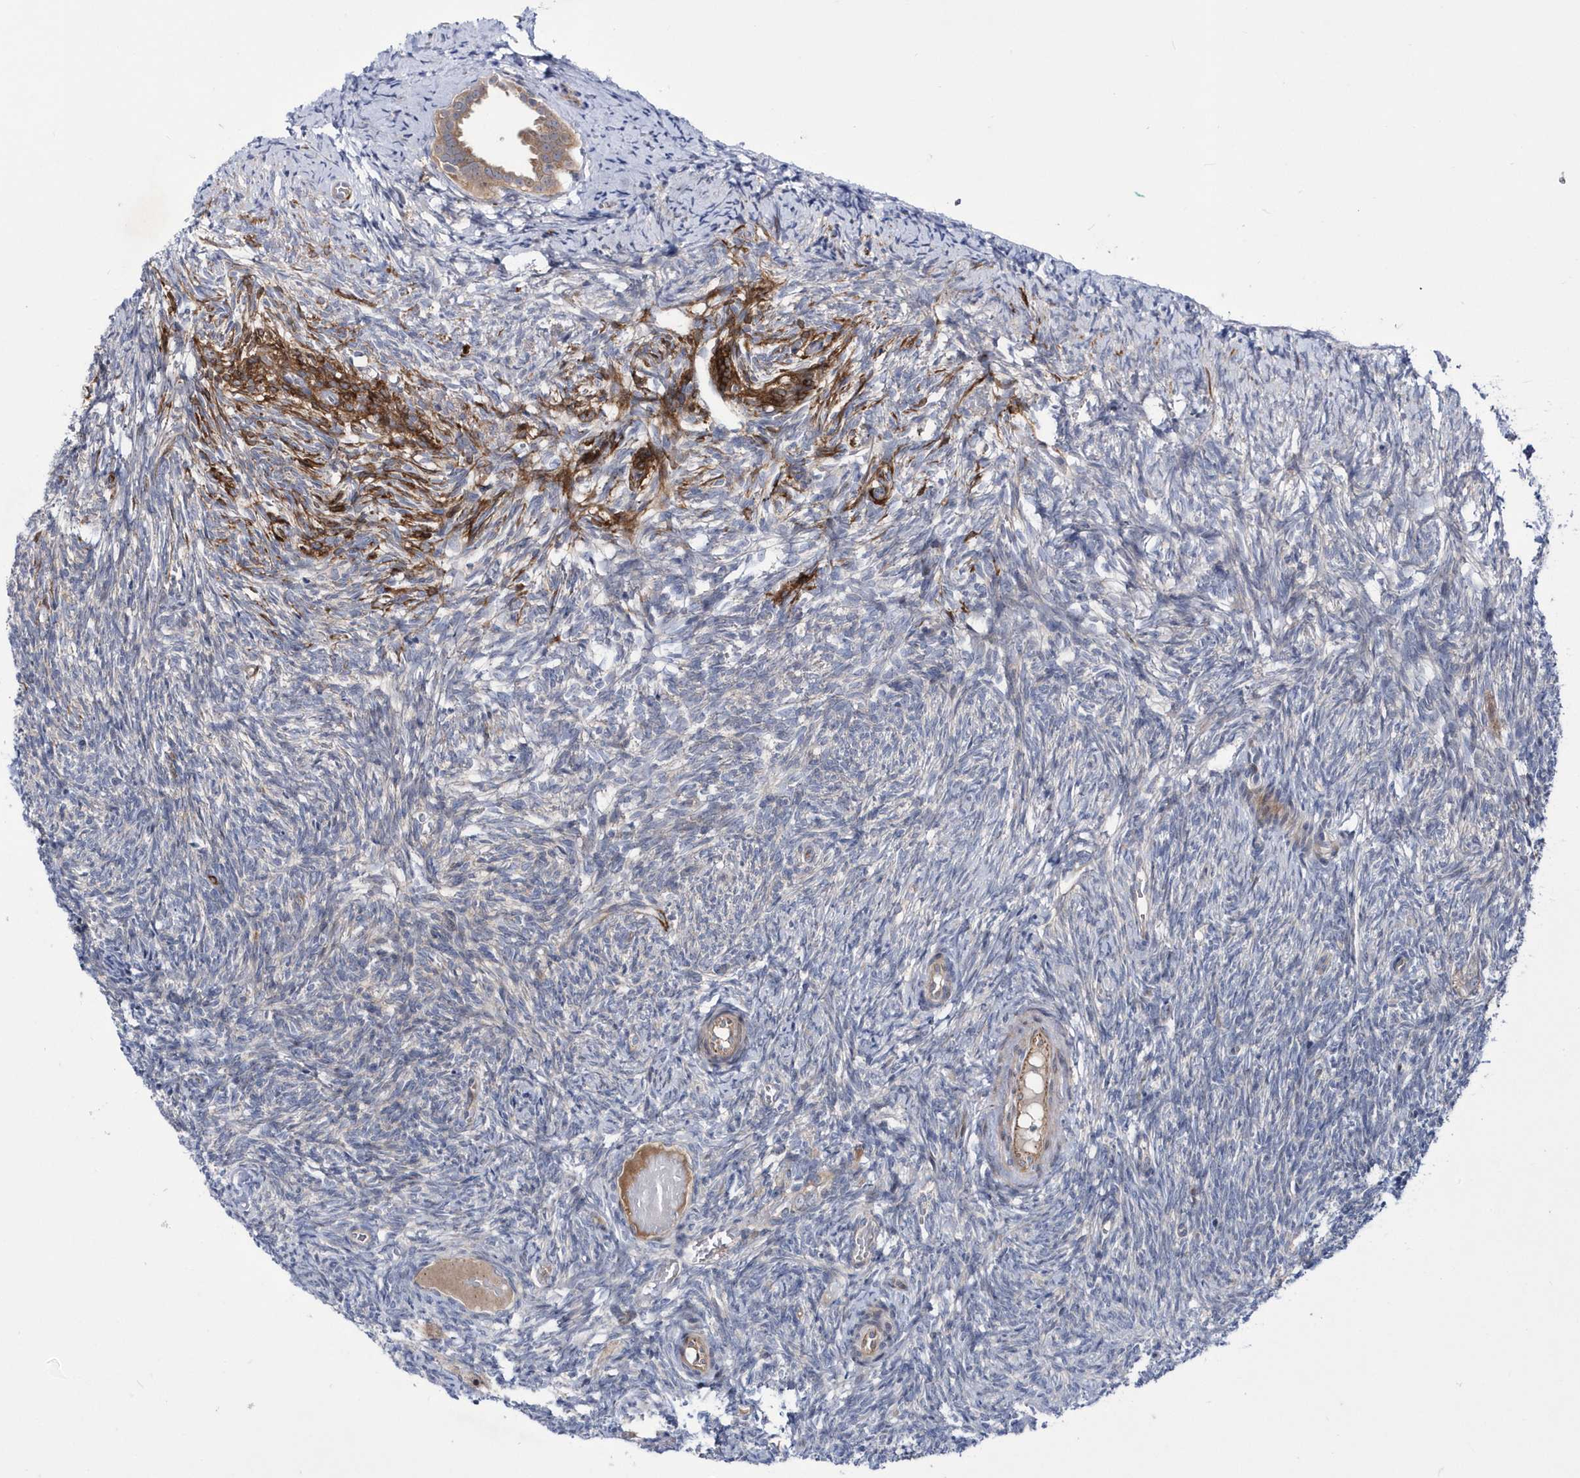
{"staining": {"intensity": "negative", "quantity": "none", "location": "none"}, "tissue": "ovary", "cell_type": "Ovarian stroma cells", "image_type": "normal", "snomed": [{"axis": "morphology", "description": "Normal tissue, NOS"}, {"axis": "topography", "description": "Ovary"}], "caption": "The micrograph reveals no staining of ovarian stroma cells in normal ovary.", "gene": "DSPP", "patient": {"sex": "female", "age": 41}}